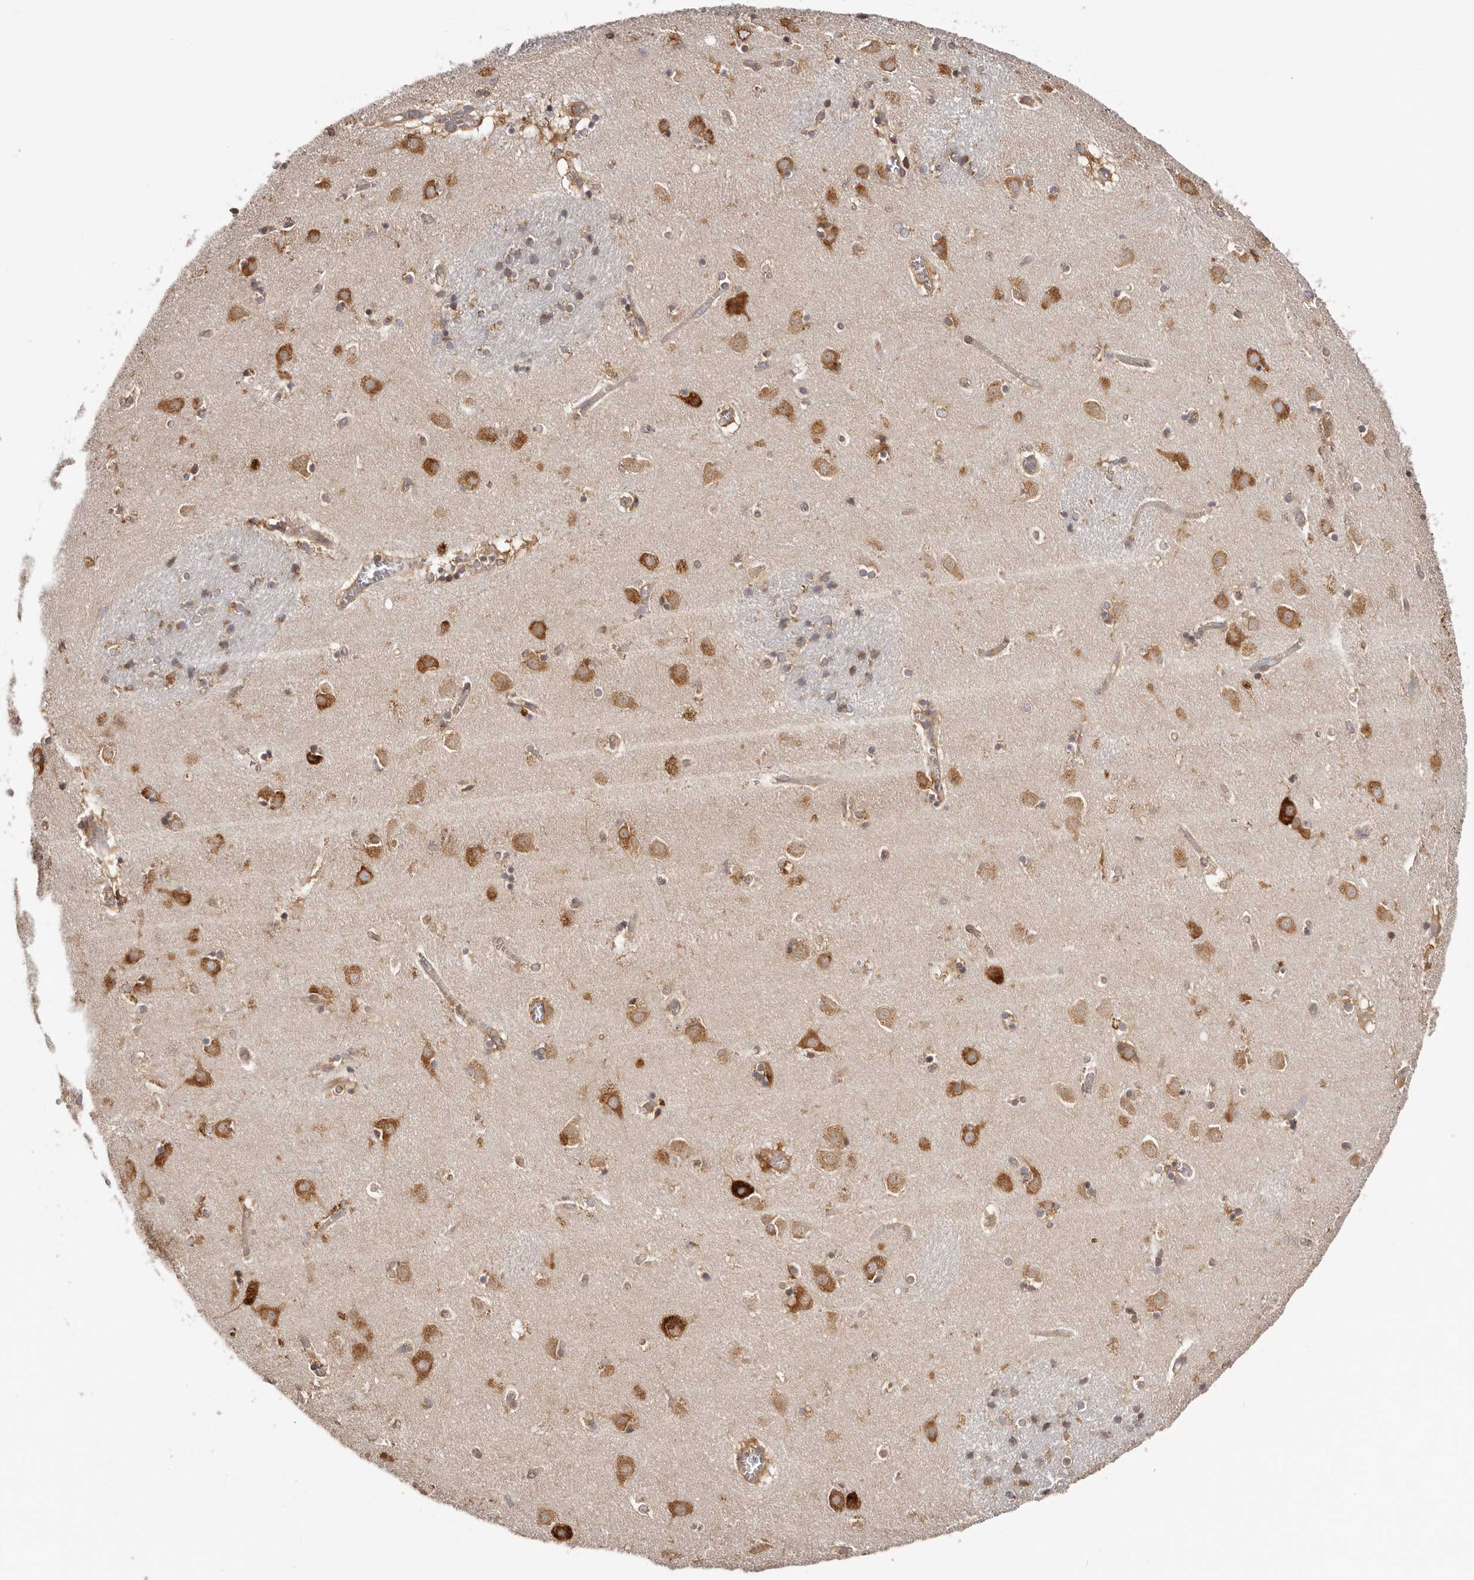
{"staining": {"intensity": "moderate", "quantity": "25%-75%", "location": "cytoplasmic/membranous"}, "tissue": "caudate", "cell_type": "Glial cells", "image_type": "normal", "snomed": [{"axis": "morphology", "description": "Normal tissue, NOS"}, {"axis": "topography", "description": "Lateral ventricle wall"}], "caption": "High-power microscopy captured an immunohistochemistry micrograph of normal caudate, revealing moderate cytoplasmic/membranous positivity in approximately 25%-75% of glial cells.", "gene": "EPRS1", "patient": {"sex": "male", "age": 70}}